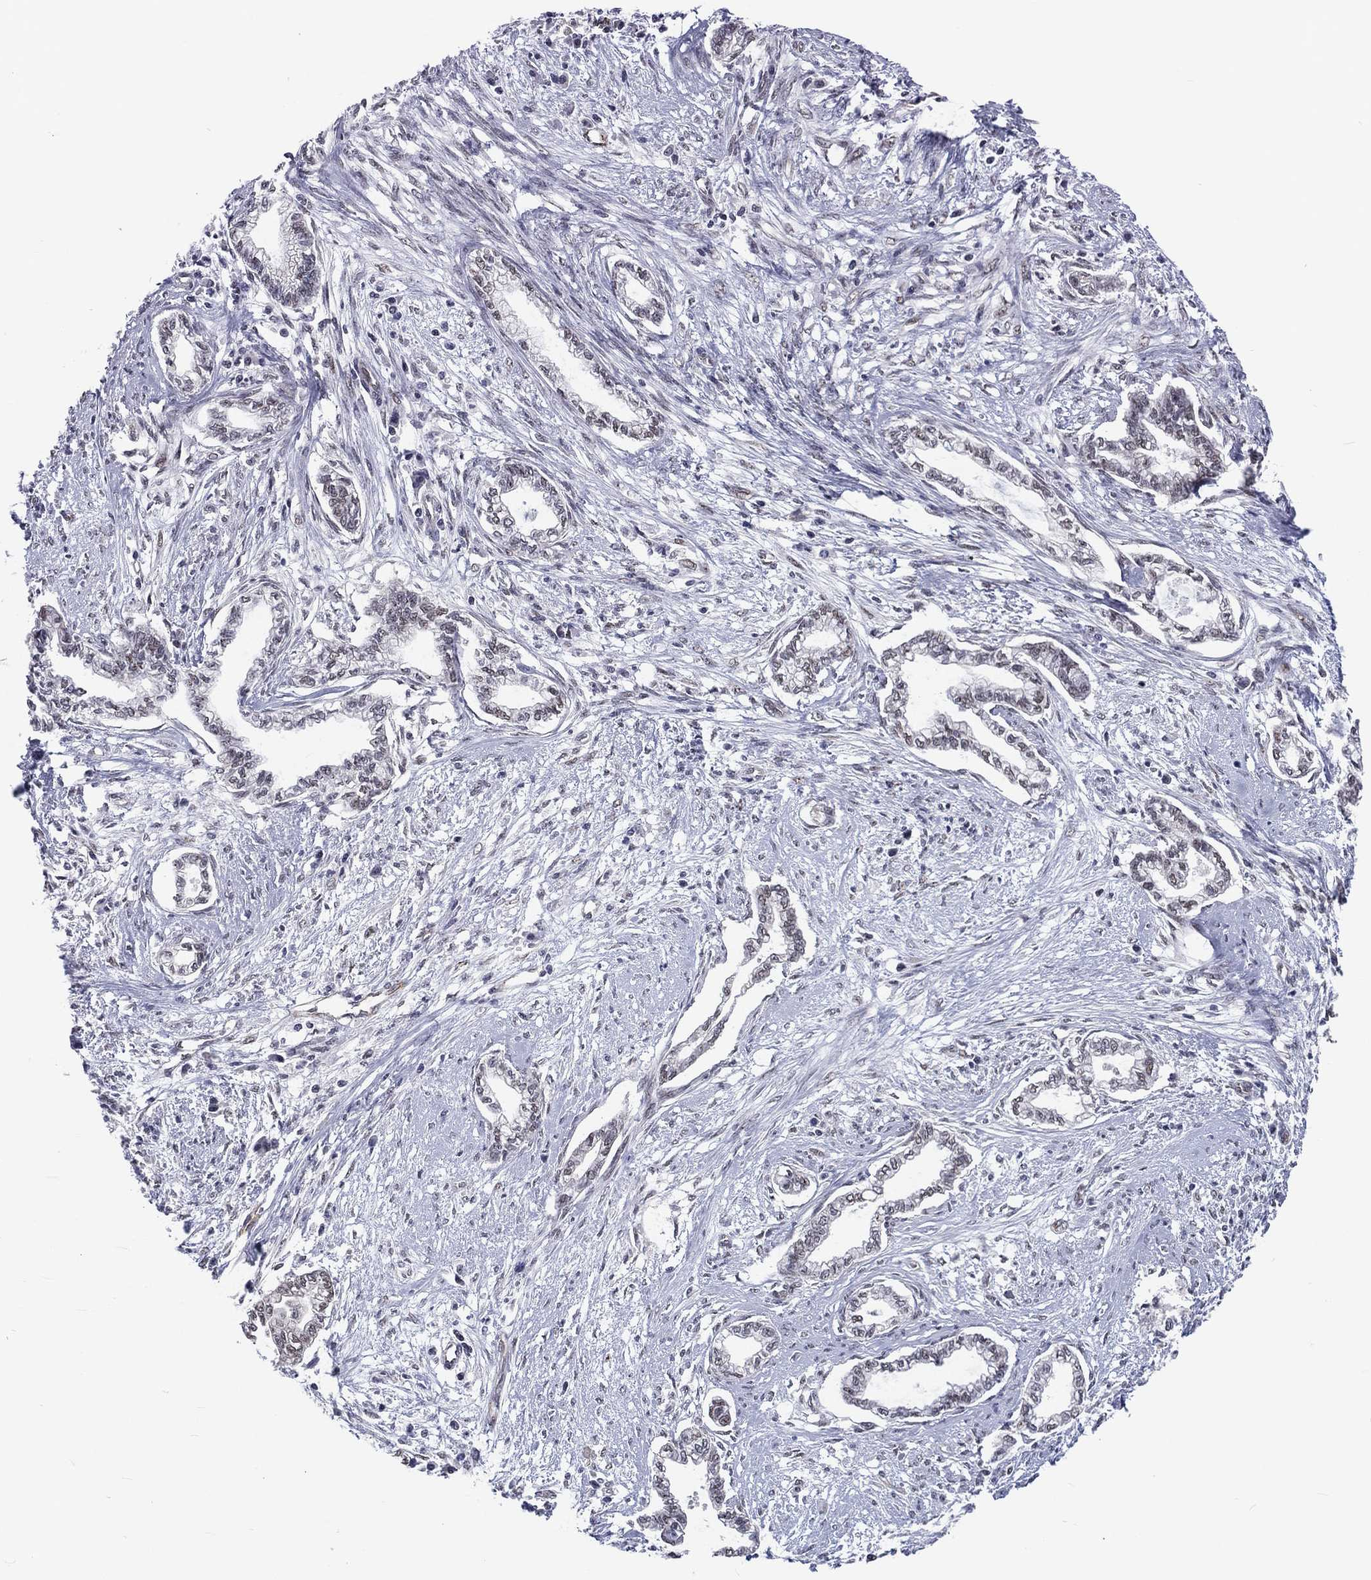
{"staining": {"intensity": "weak", "quantity": "25%-75%", "location": "nuclear"}, "tissue": "cervical cancer", "cell_type": "Tumor cells", "image_type": "cancer", "snomed": [{"axis": "morphology", "description": "Adenocarcinoma, NOS"}, {"axis": "topography", "description": "Cervix"}], "caption": "An image of cervical cancer stained for a protein displays weak nuclear brown staining in tumor cells. (Brightfield microscopy of DAB IHC at high magnification).", "gene": "ZBED1", "patient": {"sex": "female", "age": 62}}